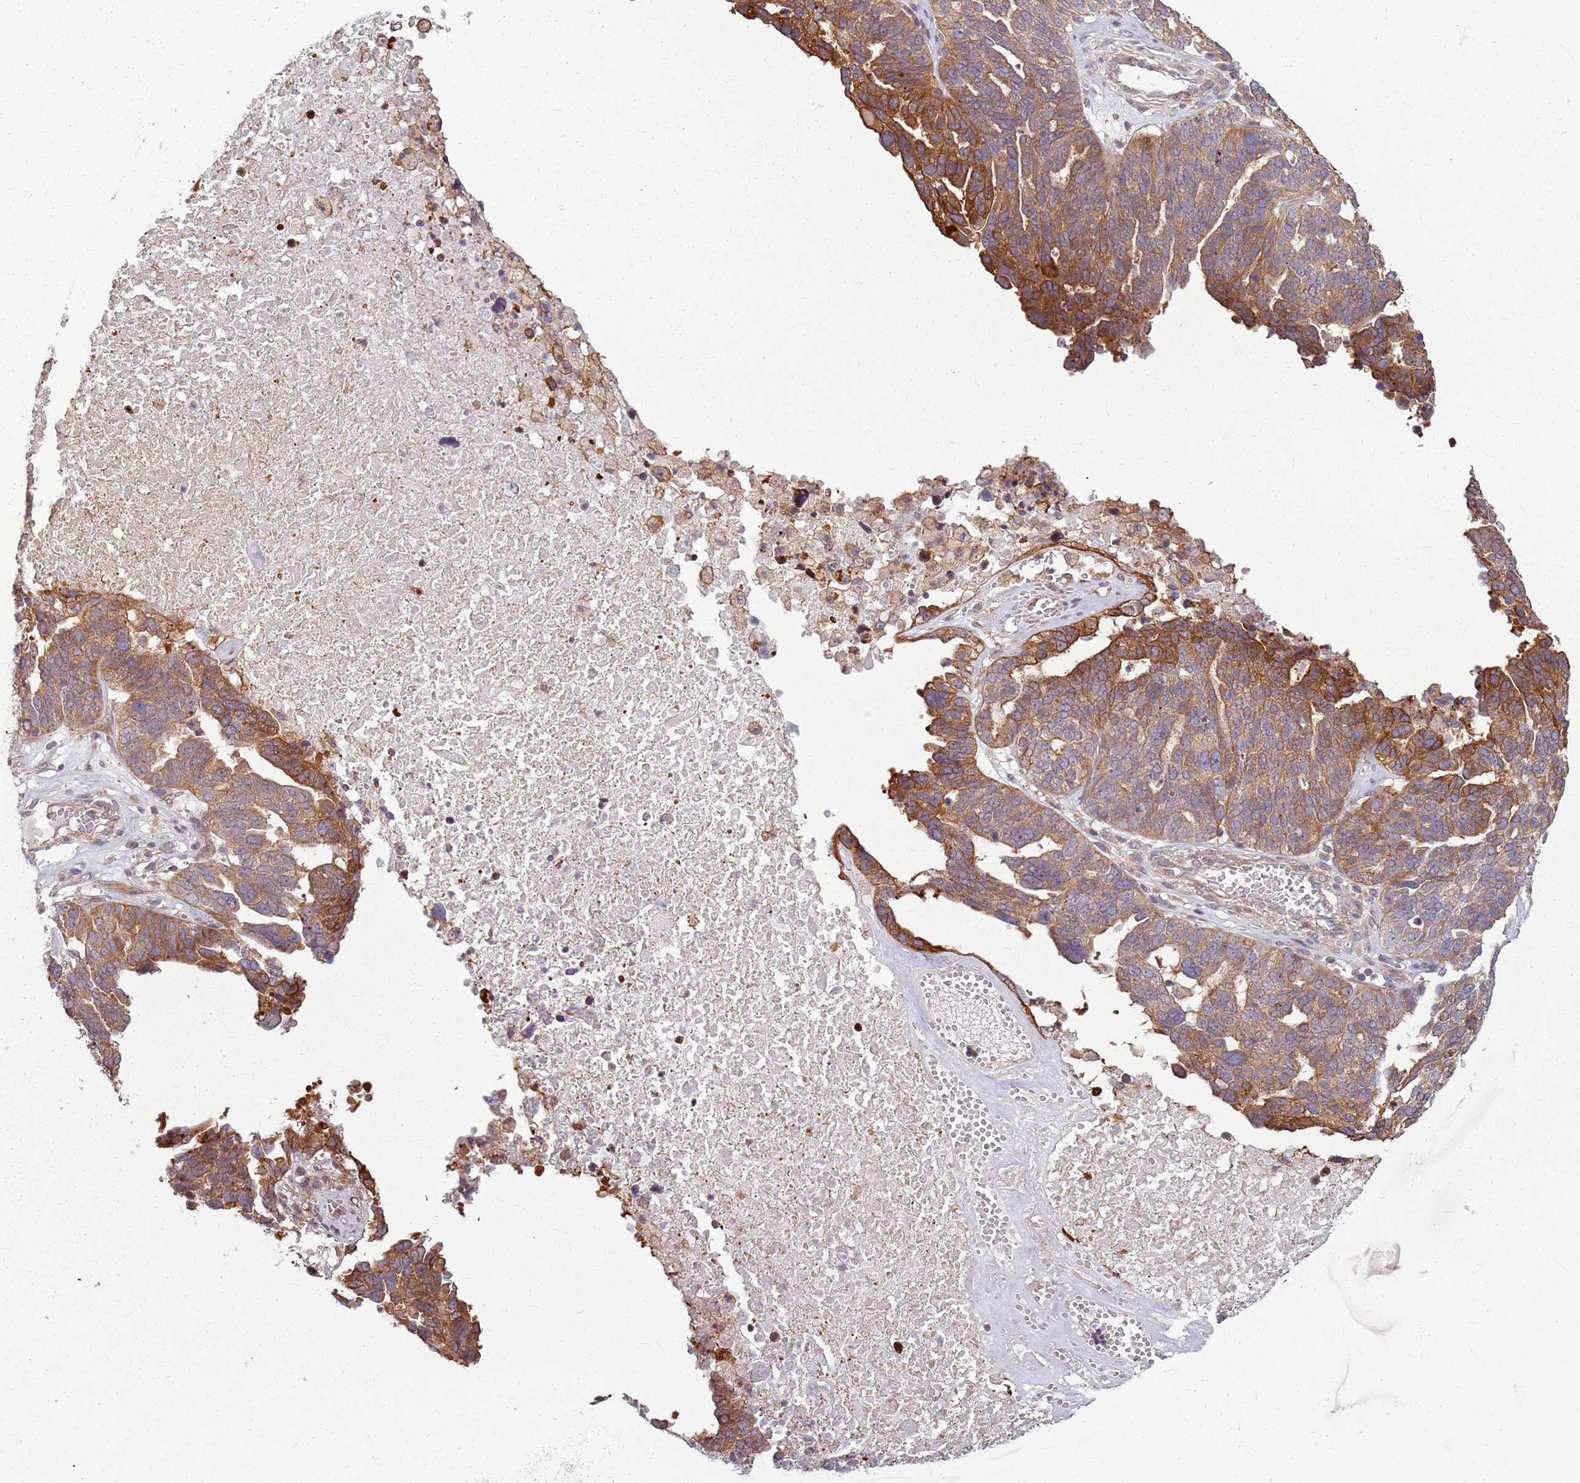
{"staining": {"intensity": "moderate", "quantity": ">75%", "location": "cytoplasmic/membranous"}, "tissue": "ovarian cancer", "cell_type": "Tumor cells", "image_type": "cancer", "snomed": [{"axis": "morphology", "description": "Cystadenocarcinoma, serous, NOS"}, {"axis": "topography", "description": "Ovary"}], "caption": "The image reveals immunohistochemical staining of ovarian serous cystadenocarcinoma. There is moderate cytoplasmic/membranous expression is seen in about >75% of tumor cells.", "gene": "RPL21", "patient": {"sex": "female", "age": 59}}